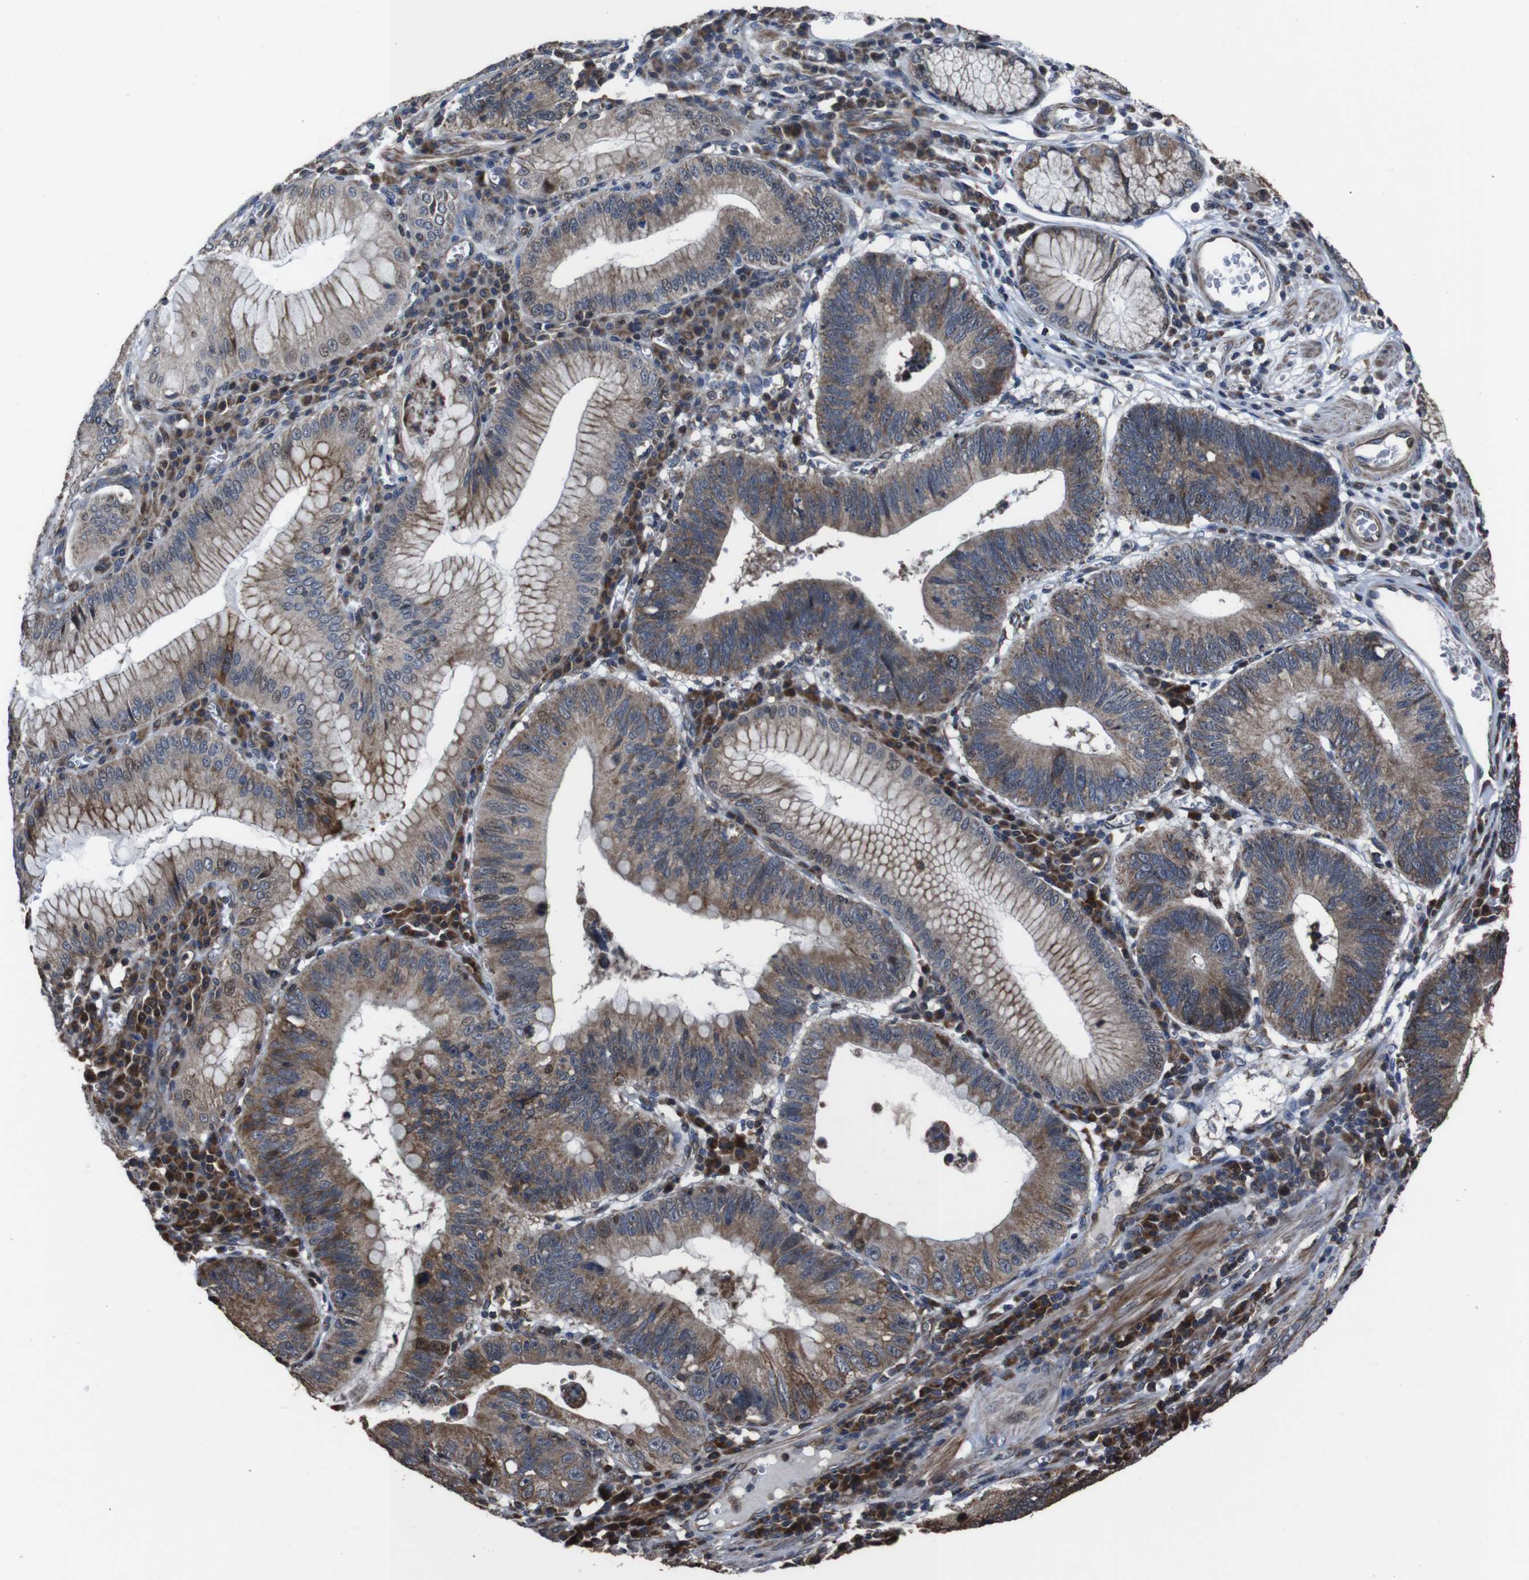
{"staining": {"intensity": "weak", "quantity": ">75%", "location": "cytoplasmic/membranous,nuclear"}, "tissue": "stomach cancer", "cell_type": "Tumor cells", "image_type": "cancer", "snomed": [{"axis": "morphology", "description": "Adenocarcinoma, NOS"}, {"axis": "topography", "description": "Stomach"}], "caption": "Immunohistochemical staining of human stomach cancer (adenocarcinoma) reveals low levels of weak cytoplasmic/membranous and nuclear protein positivity in about >75% of tumor cells.", "gene": "SNN", "patient": {"sex": "male", "age": 59}}